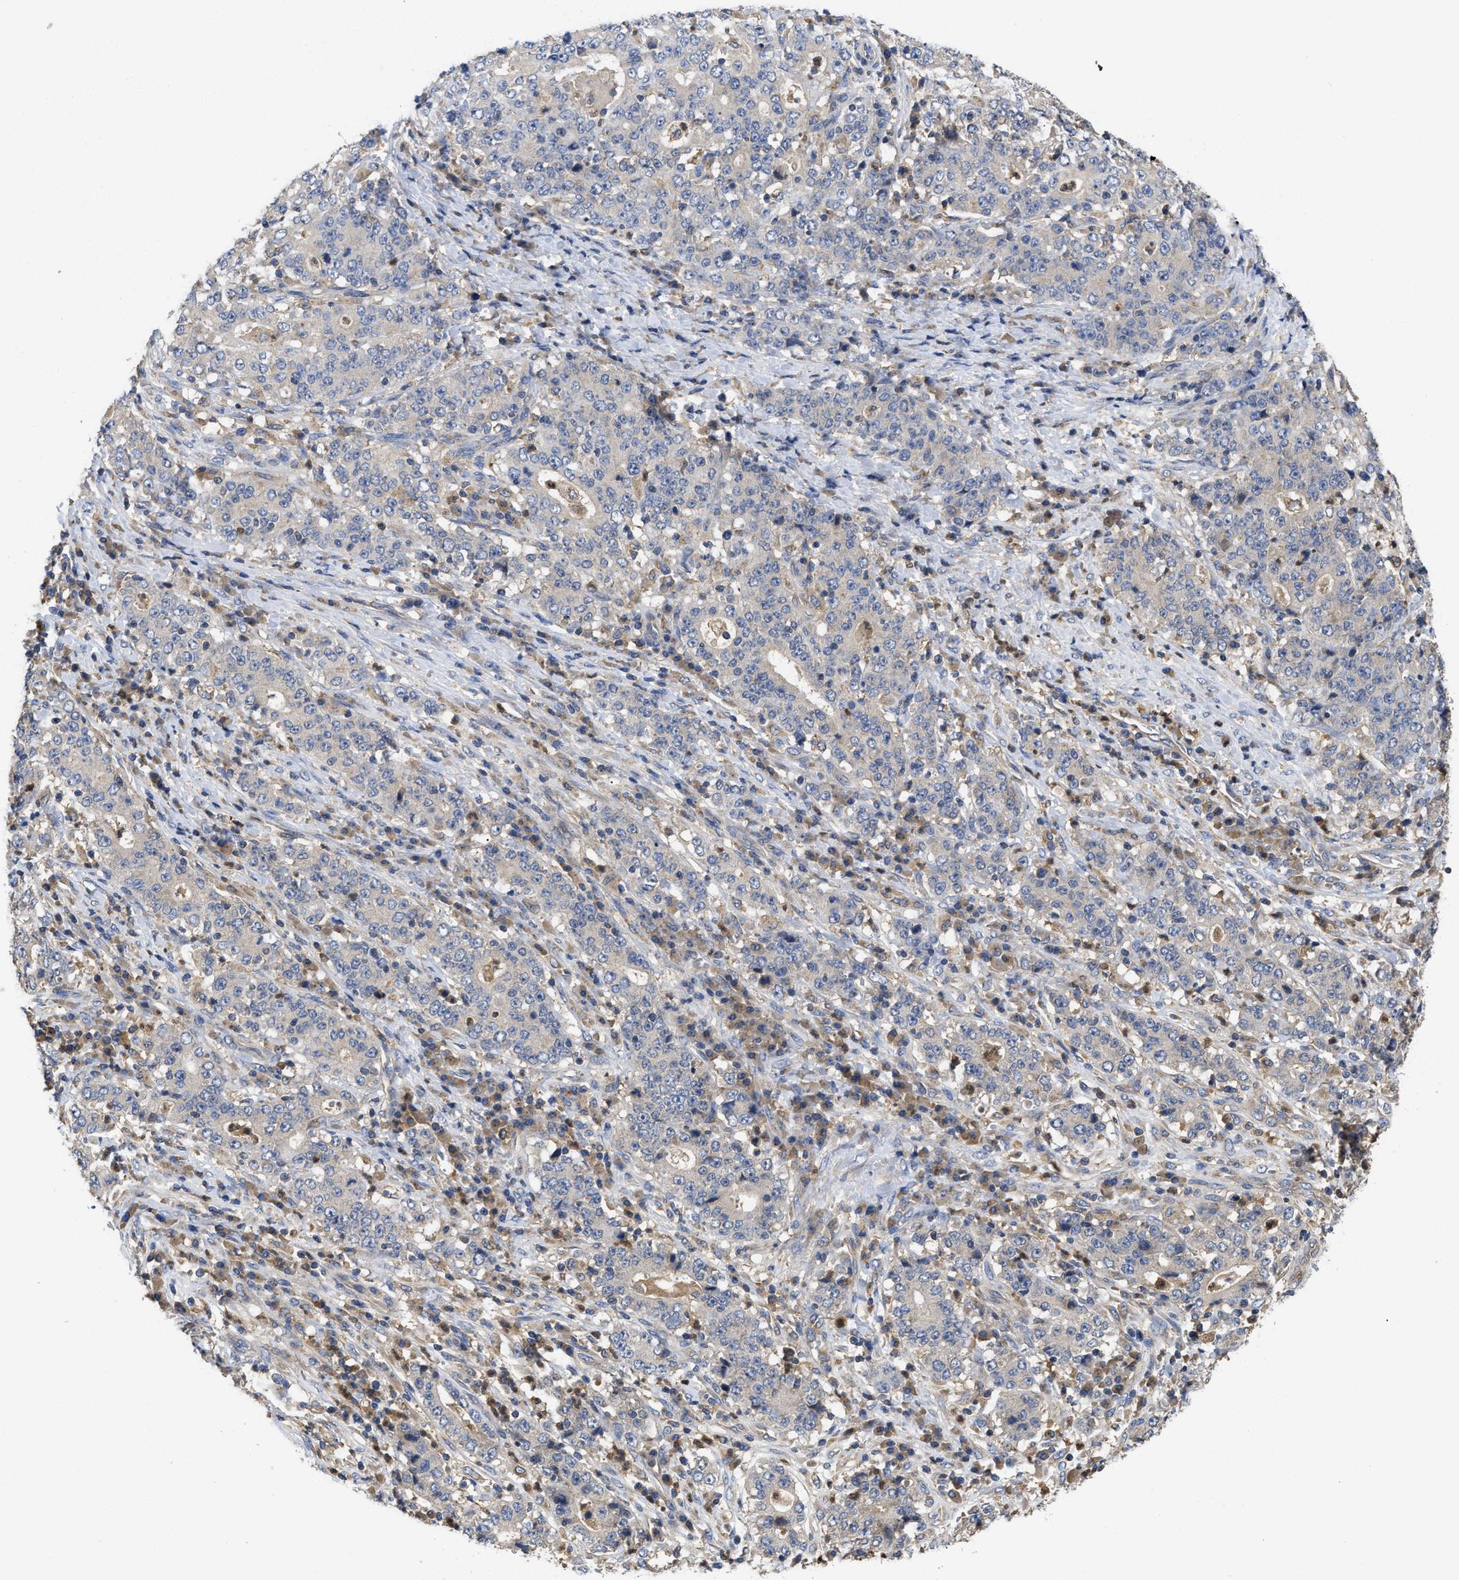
{"staining": {"intensity": "negative", "quantity": "none", "location": "none"}, "tissue": "stomach cancer", "cell_type": "Tumor cells", "image_type": "cancer", "snomed": [{"axis": "morphology", "description": "Normal tissue, NOS"}, {"axis": "morphology", "description": "Adenocarcinoma, NOS"}, {"axis": "topography", "description": "Stomach, upper"}, {"axis": "topography", "description": "Stomach"}], "caption": "This micrograph is of stomach cancer (adenocarcinoma) stained with immunohistochemistry (IHC) to label a protein in brown with the nuclei are counter-stained blue. There is no expression in tumor cells.", "gene": "RNF216", "patient": {"sex": "male", "age": 59}}